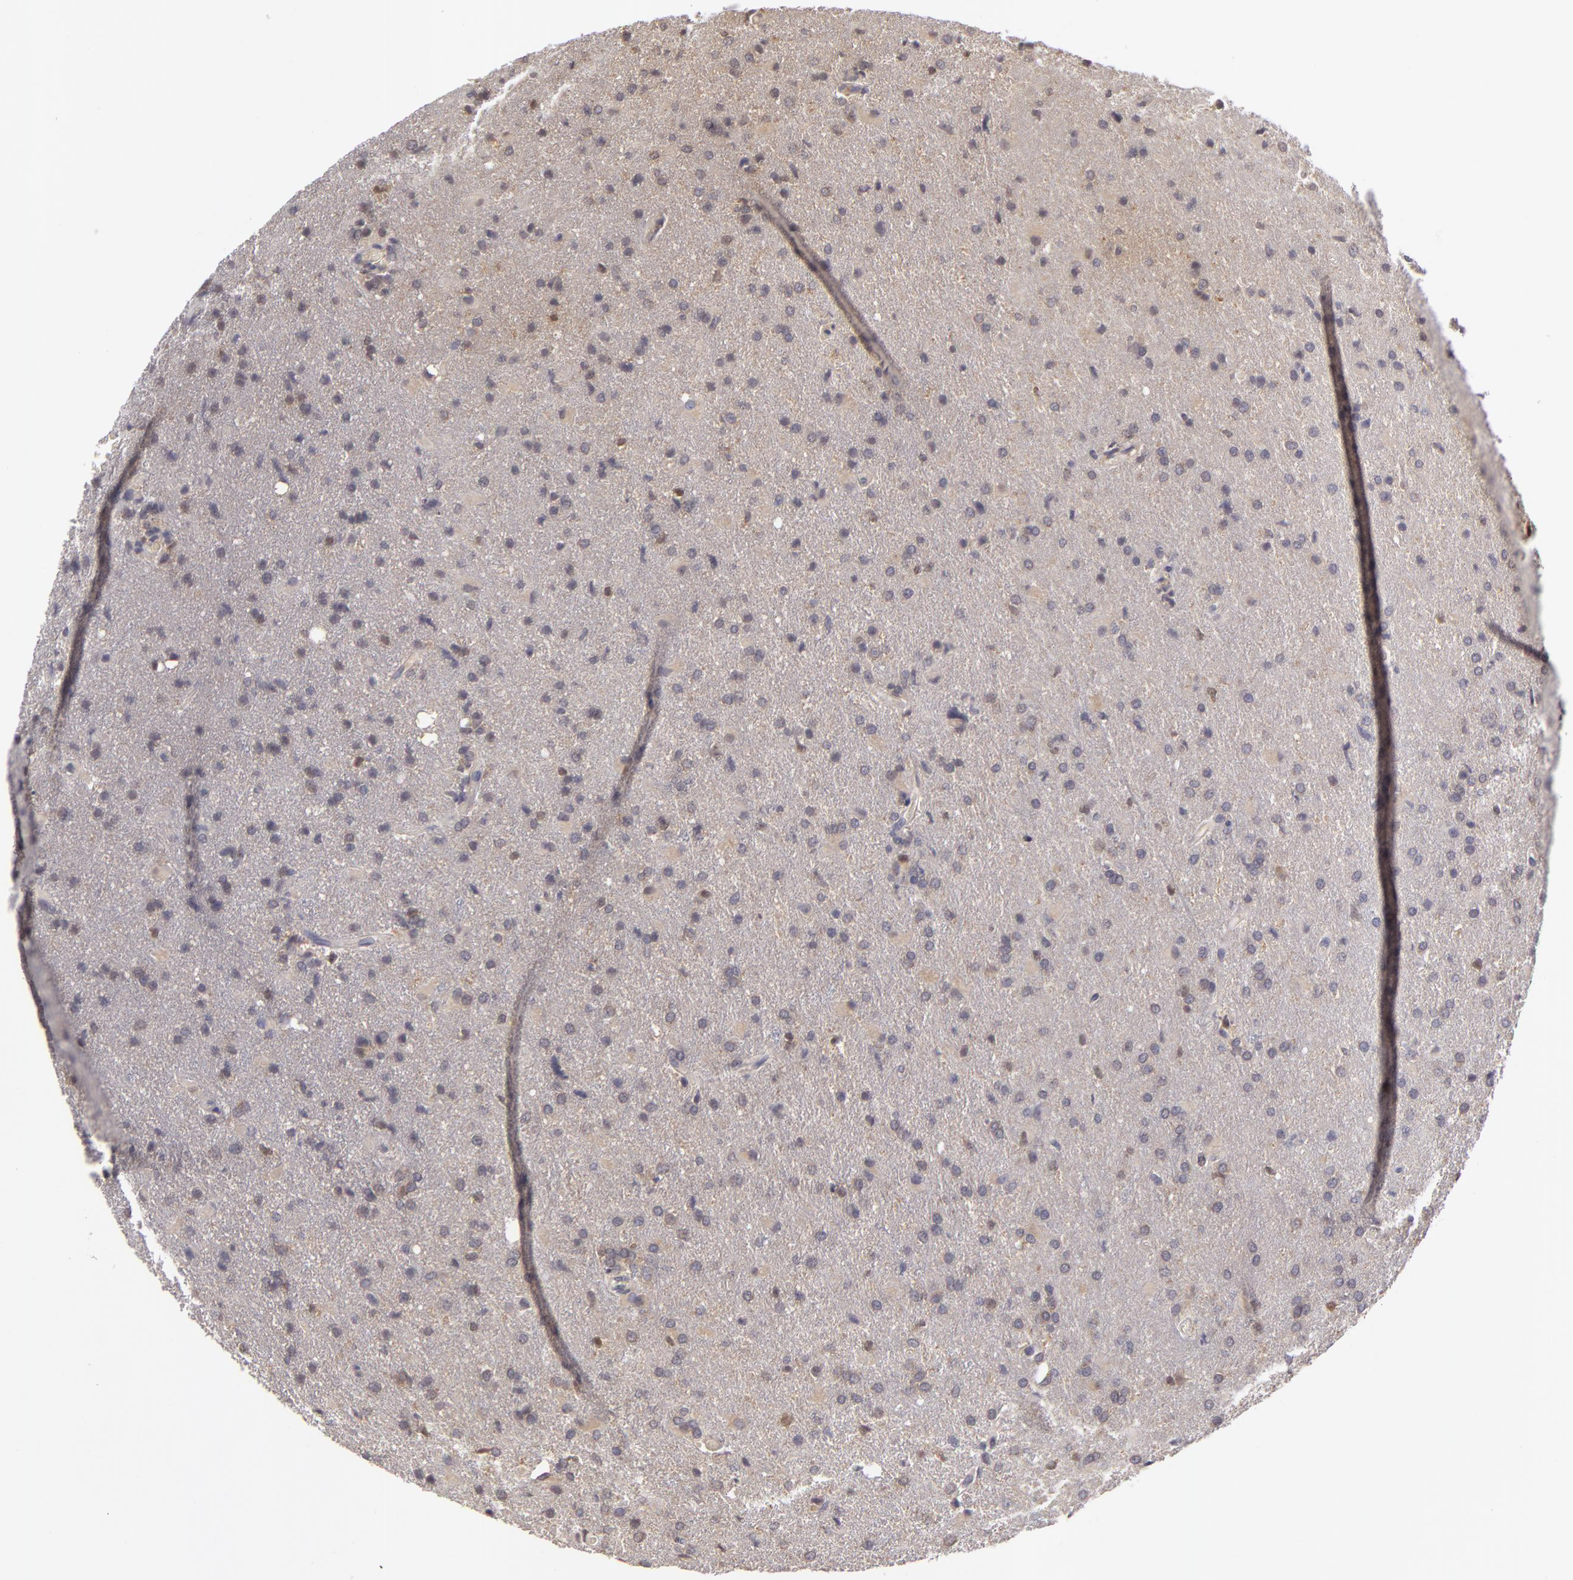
{"staining": {"intensity": "negative", "quantity": "none", "location": "none"}, "tissue": "glioma", "cell_type": "Tumor cells", "image_type": "cancer", "snomed": [{"axis": "morphology", "description": "Glioma, malignant, High grade"}, {"axis": "topography", "description": "Brain"}], "caption": "Immunohistochemical staining of malignant high-grade glioma exhibits no significant expression in tumor cells.", "gene": "GNPDA1", "patient": {"sex": "male", "age": 68}}